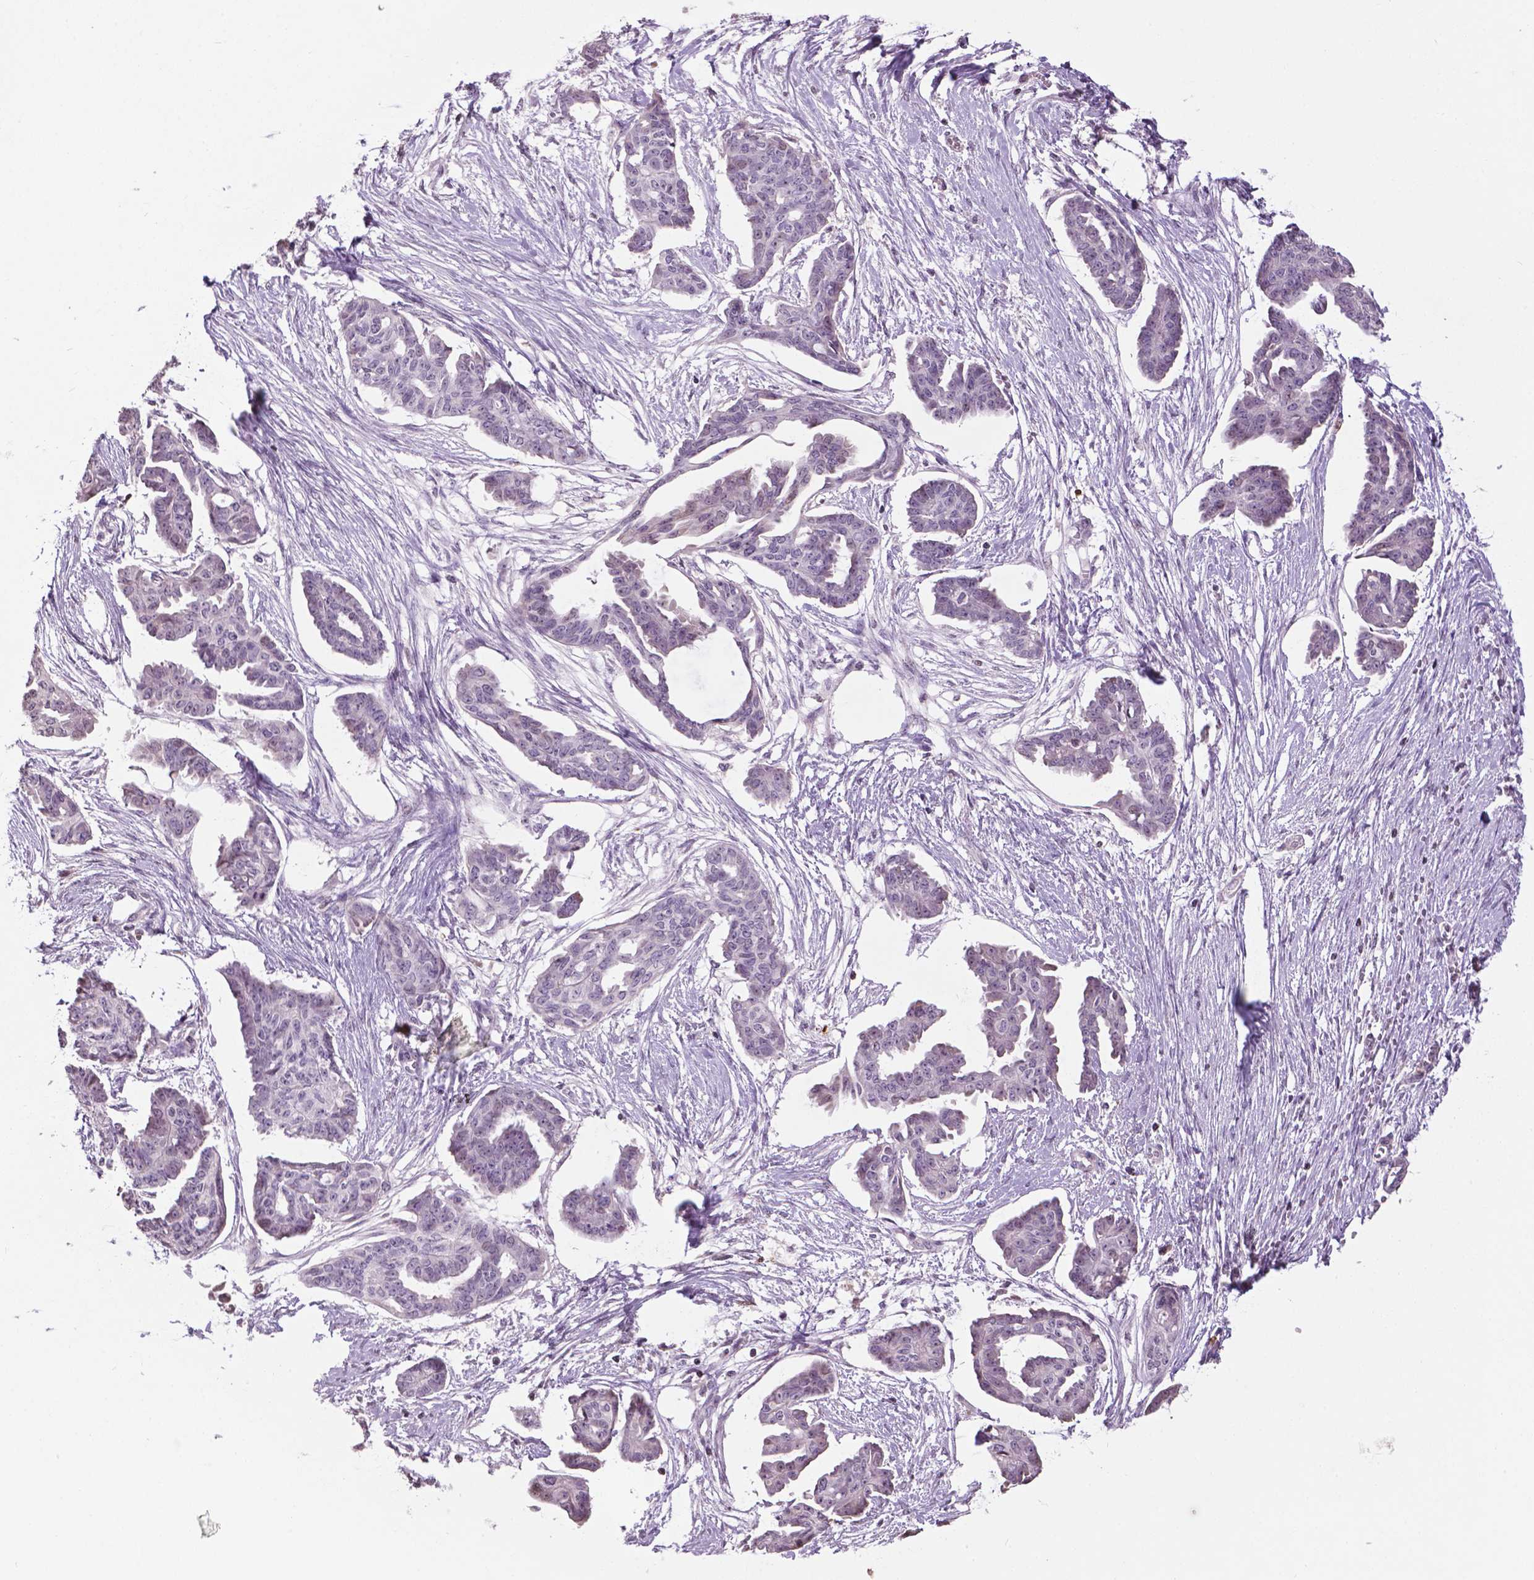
{"staining": {"intensity": "negative", "quantity": "none", "location": "none"}, "tissue": "ovarian cancer", "cell_type": "Tumor cells", "image_type": "cancer", "snomed": [{"axis": "morphology", "description": "Cystadenocarcinoma, serous, NOS"}, {"axis": "topography", "description": "Ovary"}], "caption": "High magnification brightfield microscopy of serous cystadenocarcinoma (ovarian) stained with DAB (brown) and counterstained with hematoxylin (blue): tumor cells show no significant staining.", "gene": "NTNG2", "patient": {"sex": "female", "age": 71}}